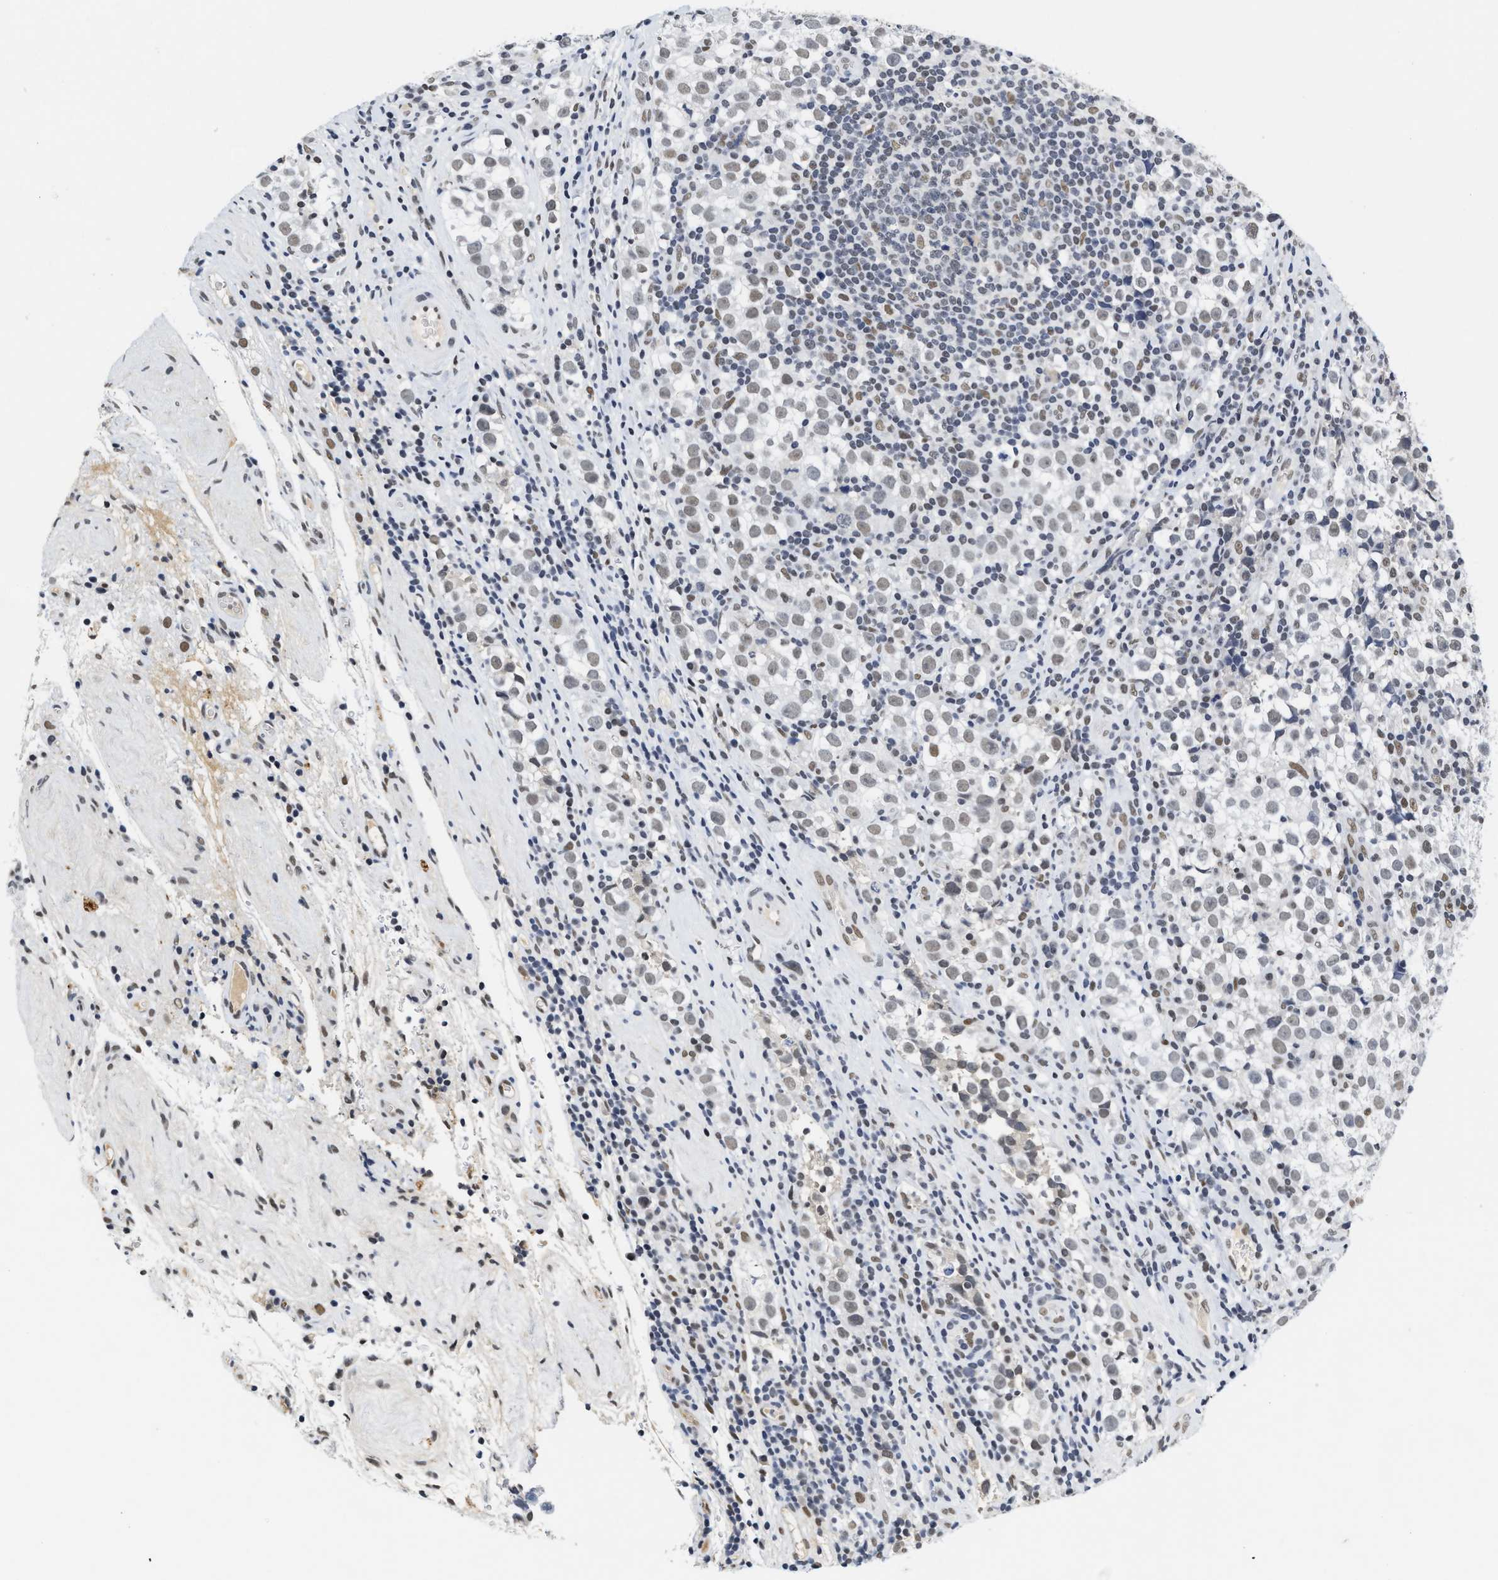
{"staining": {"intensity": "weak", "quantity": "25%-75%", "location": "nuclear"}, "tissue": "testis cancer", "cell_type": "Tumor cells", "image_type": "cancer", "snomed": [{"axis": "morphology", "description": "Normal tissue, NOS"}, {"axis": "morphology", "description": "Seminoma, NOS"}, {"axis": "topography", "description": "Testis"}], "caption": "The micrograph shows immunohistochemical staining of testis seminoma. There is weak nuclear staining is appreciated in approximately 25%-75% of tumor cells.", "gene": "INIP", "patient": {"sex": "male", "age": 43}}